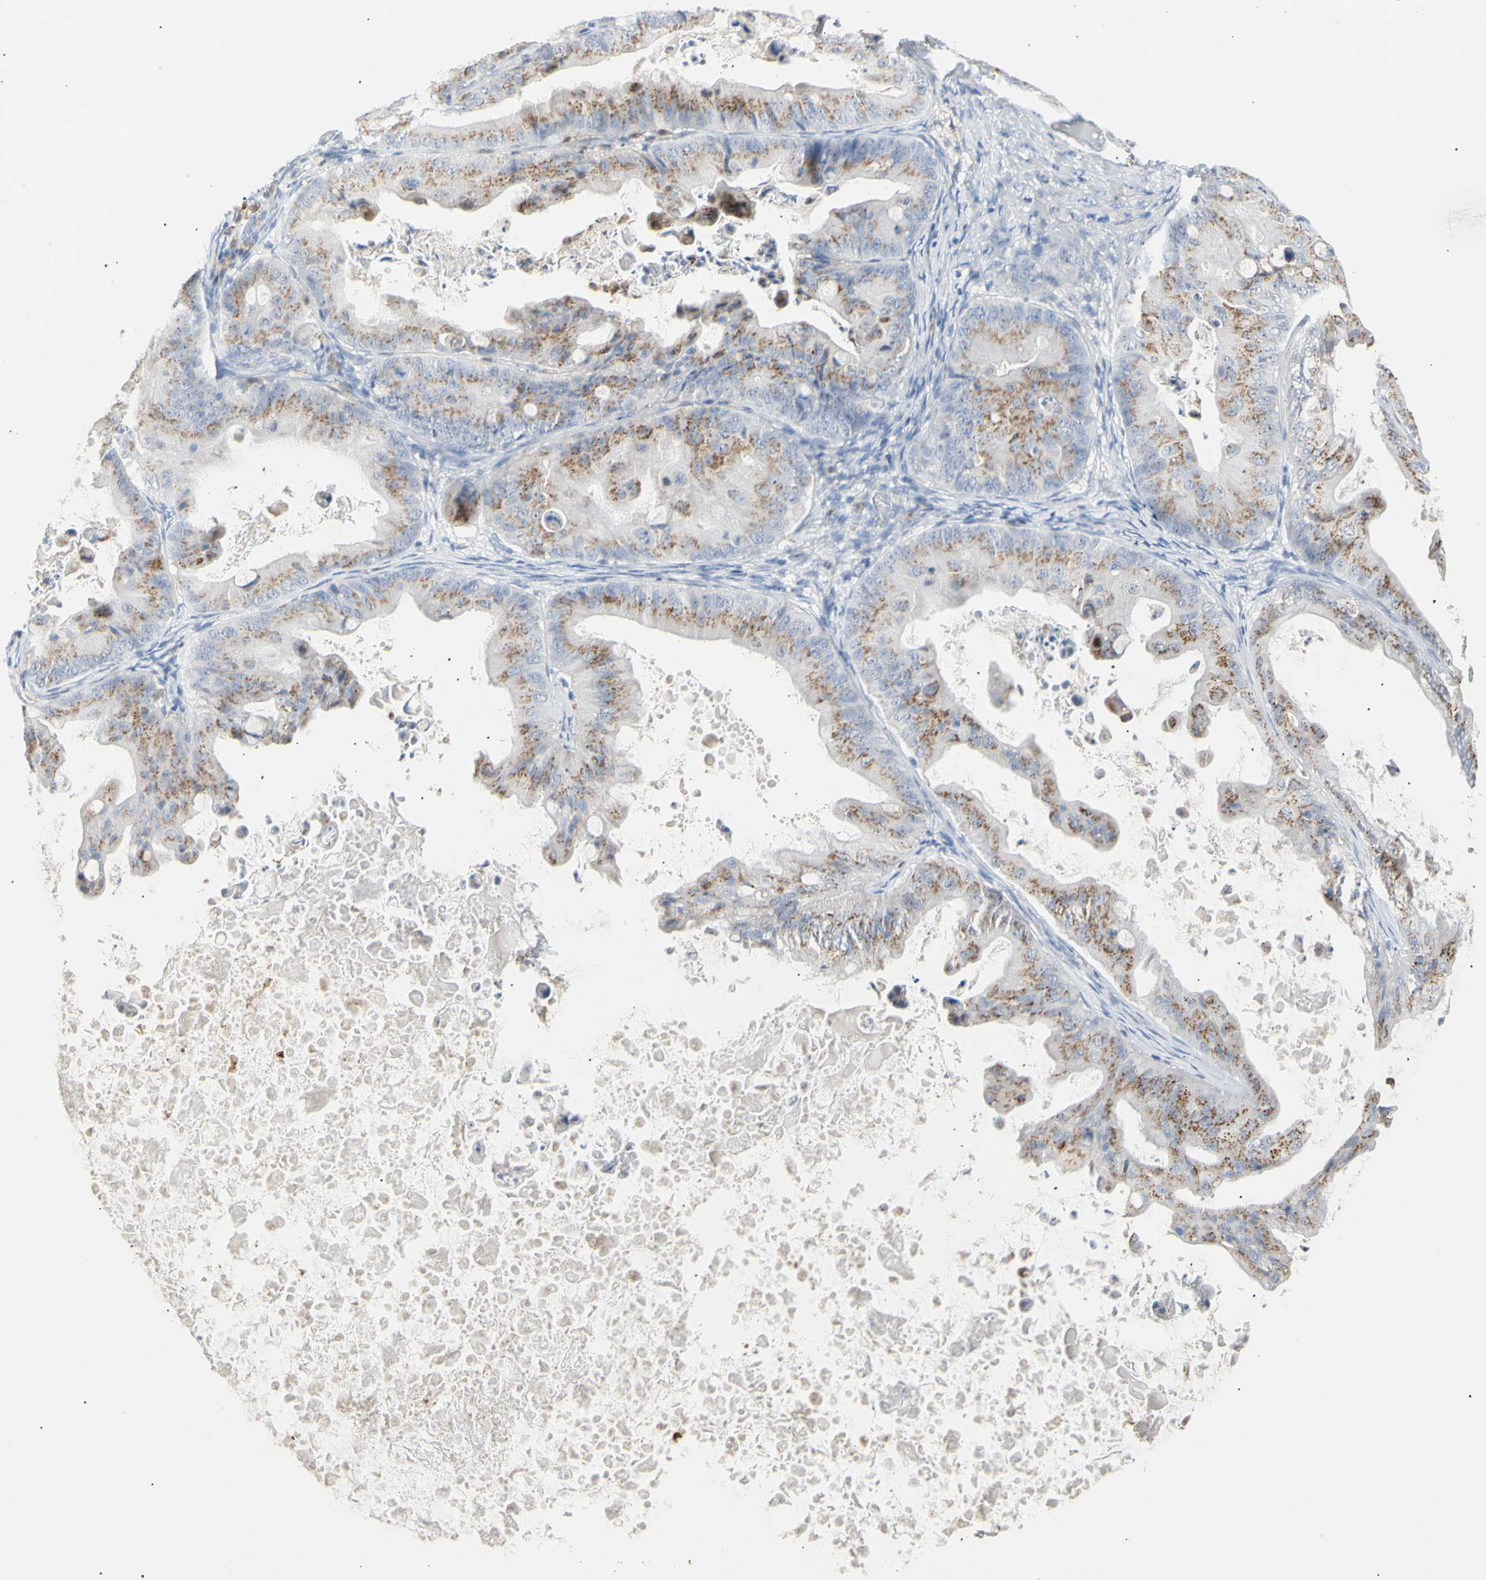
{"staining": {"intensity": "moderate", "quantity": ">75%", "location": "cytoplasmic/membranous"}, "tissue": "ovarian cancer", "cell_type": "Tumor cells", "image_type": "cancer", "snomed": [{"axis": "morphology", "description": "Cystadenocarcinoma, mucinous, NOS"}, {"axis": "topography", "description": "Ovary"}], "caption": "Brown immunohistochemical staining in human ovarian cancer reveals moderate cytoplasmic/membranous expression in approximately >75% of tumor cells.", "gene": "B4GALNT3", "patient": {"sex": "female", "age": 37}}